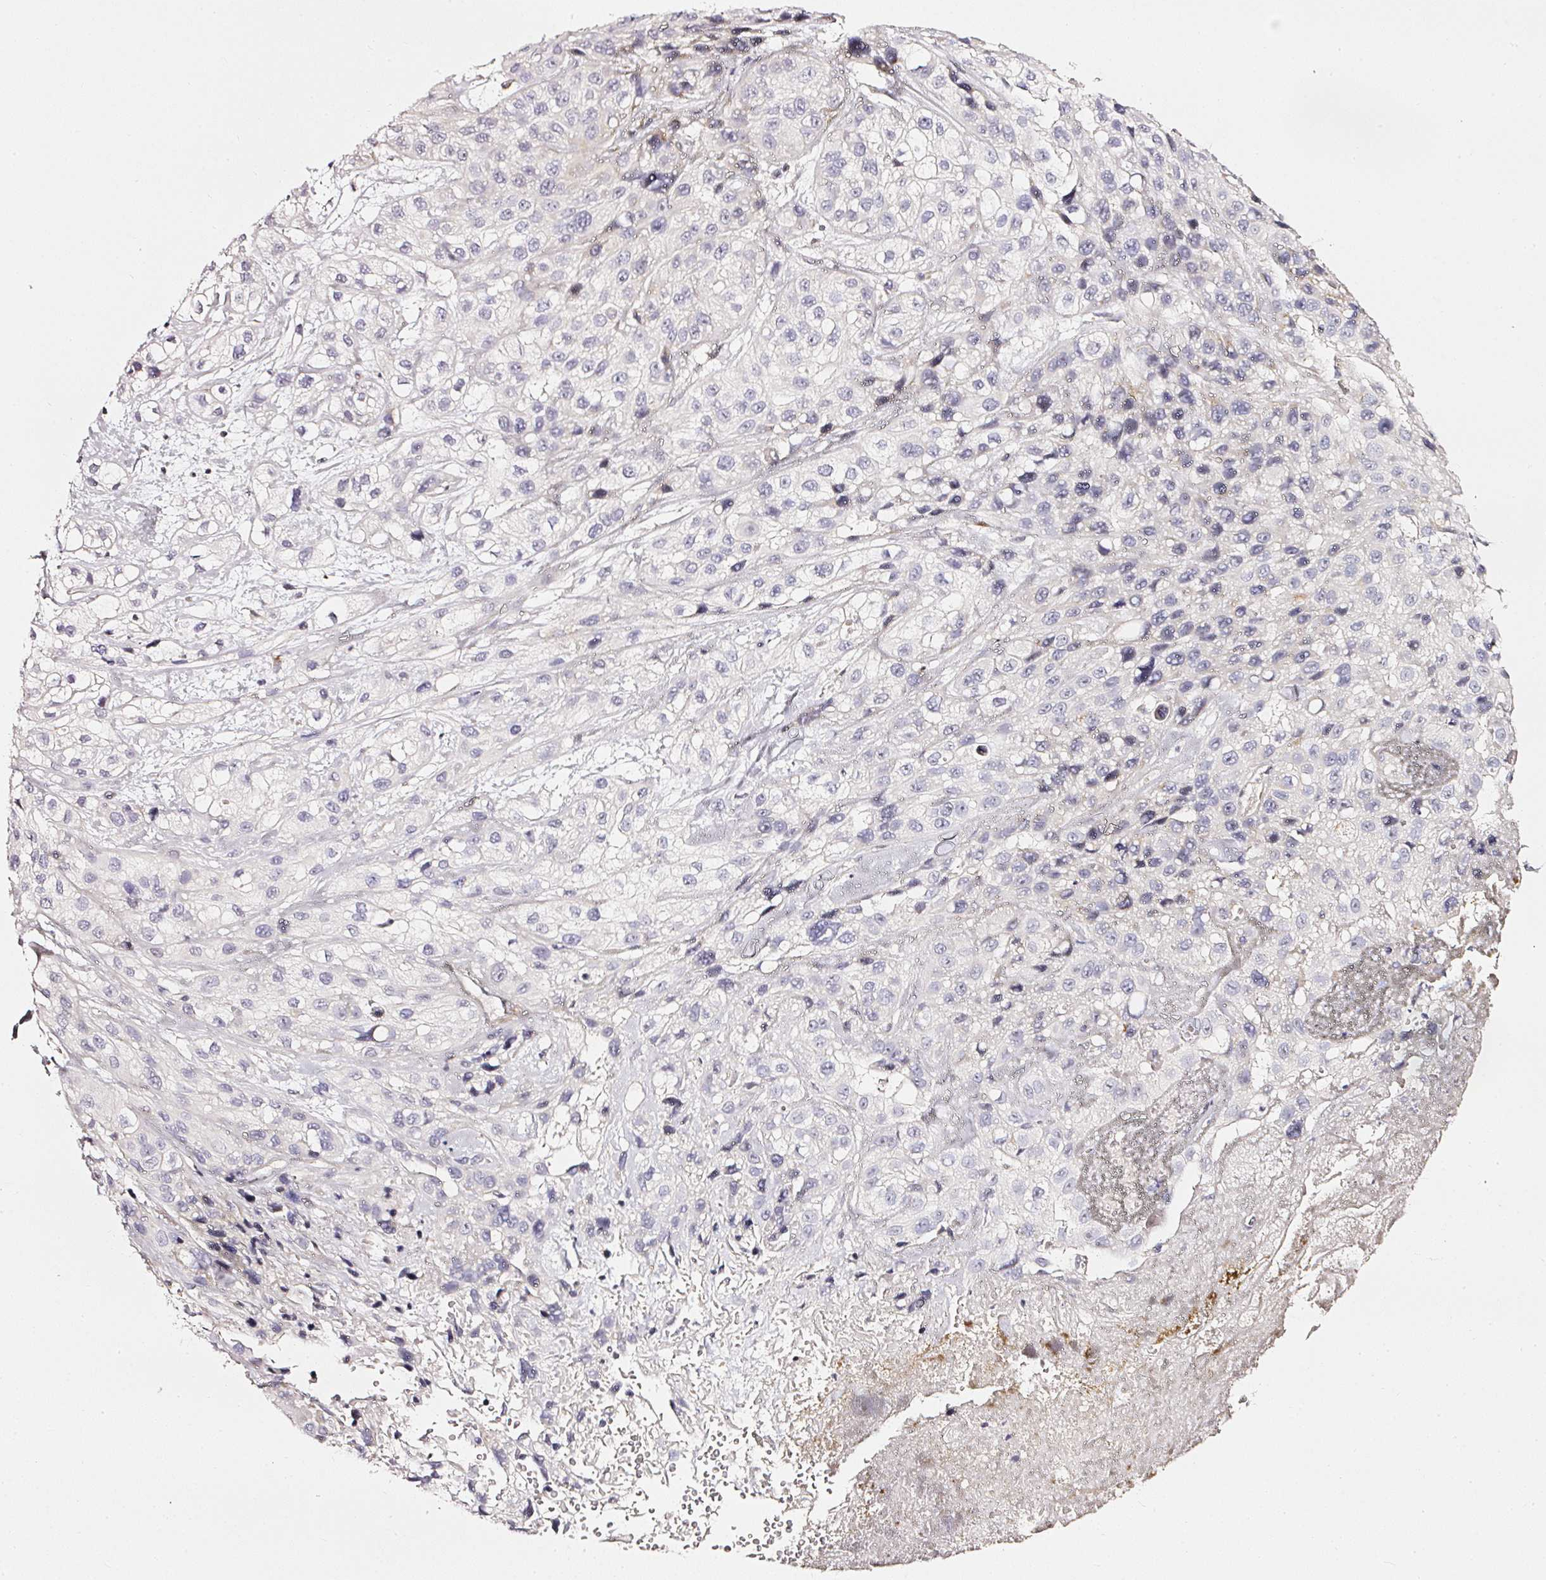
{"staining": {"intensity": "negative", "quantity": "none", "location": "none"}, "tissue": "skin cancer", "cell_type": "Tumor cells", "image_type": "cancer", "snomed": [{"axis": "morphology", "description": "Squamous cell carcinoma, NOS"}, {"axis": "topography", "description": "Skin"}], "caption": "Human squamous cell carcinoma (skin) stained for a protein using IHC reveals no expression in tumor cells.", "gene": "NTRK1", "patient": {"sex": "male", "age": 82}}